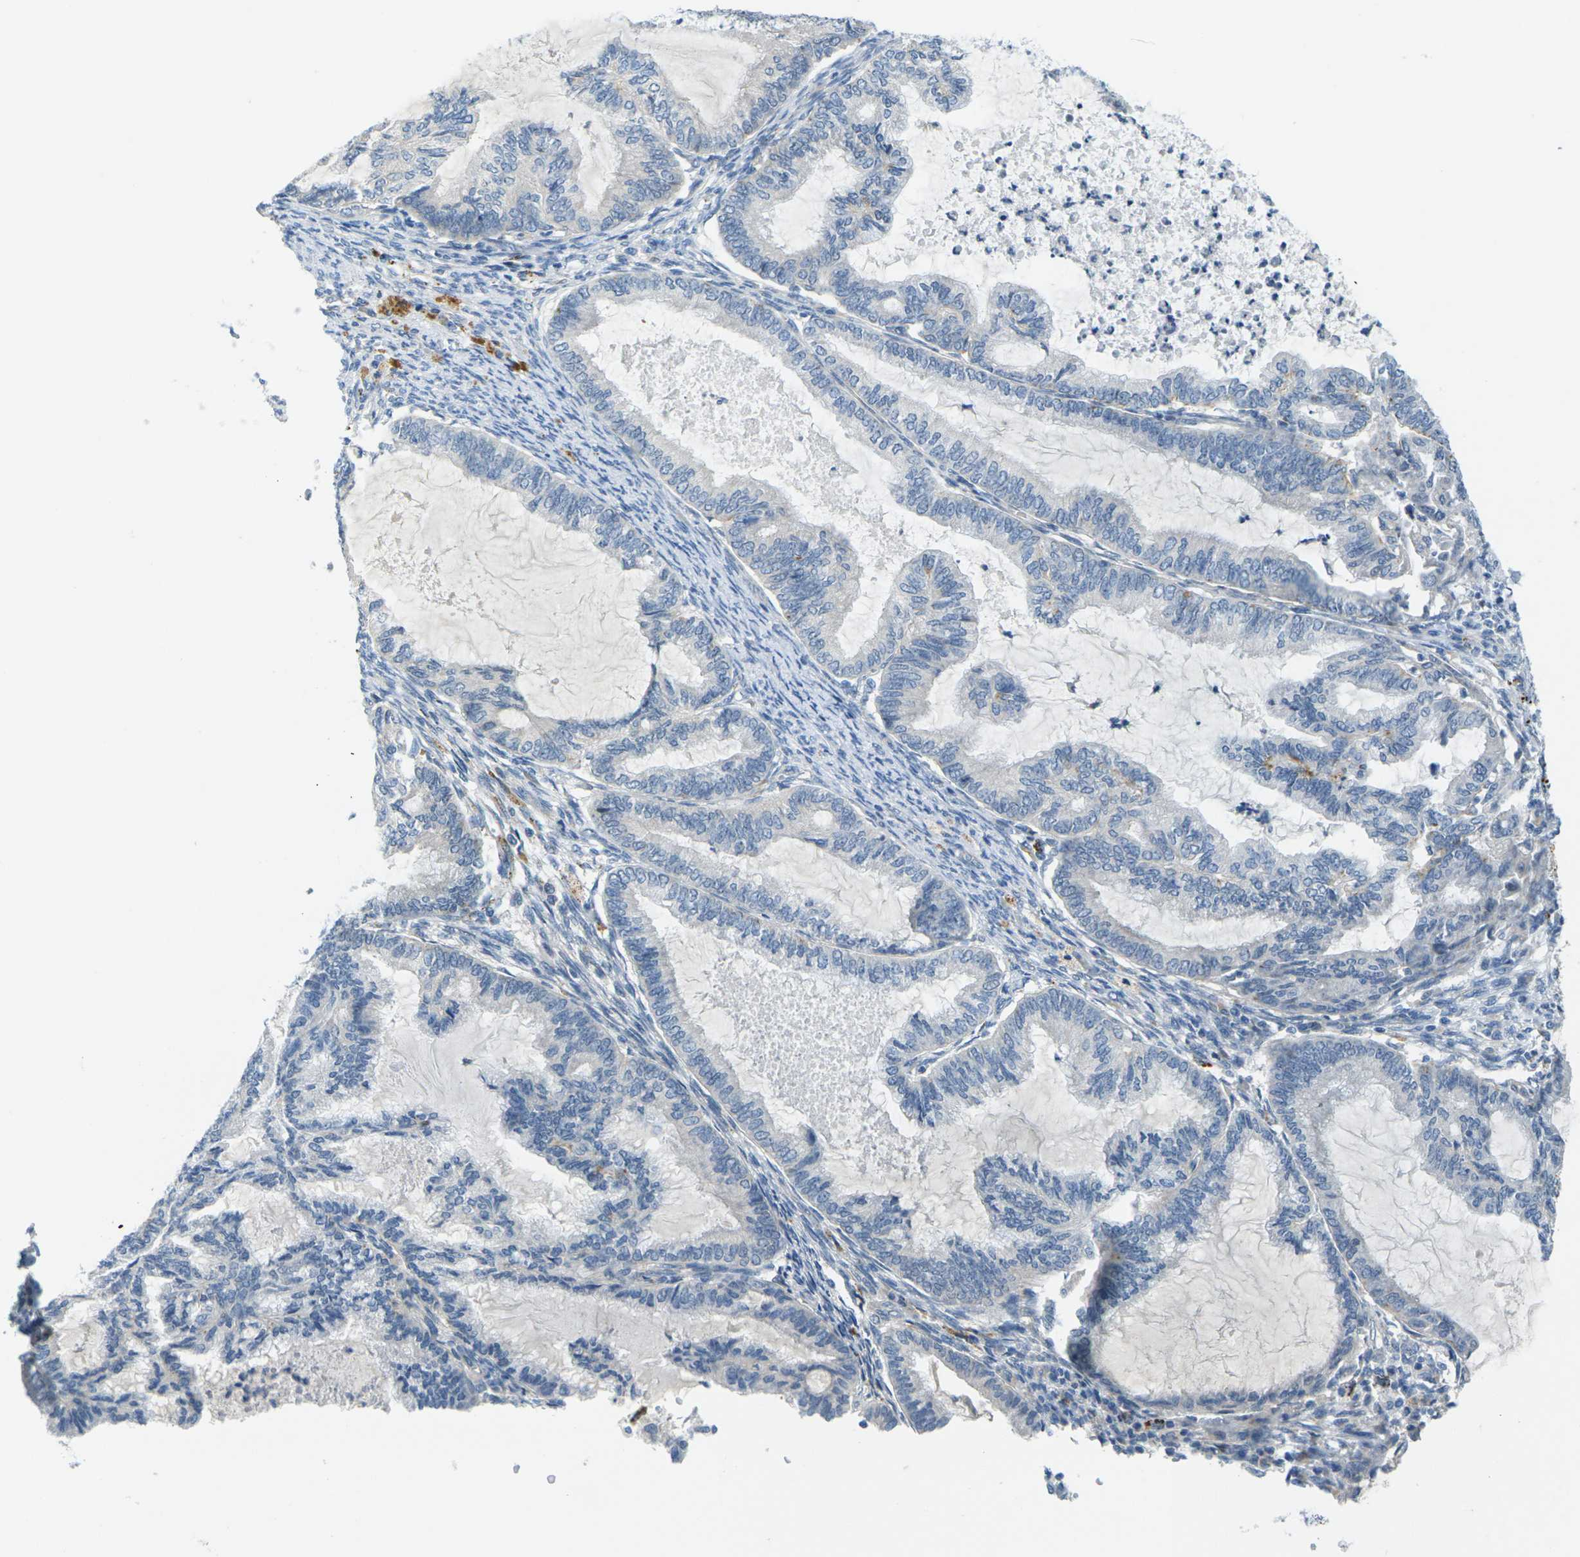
{"staining": {"intensity": "negative", "quantity": "none", "location": "none"}, "tissue": "cervical cancer", "cell_type": "Tumor cells", "image_type": "cancer", "snomed": [{"axis": "morphology", "description": "Normal tissue, NOS"}, {"axis": "morphology", "description": "Adenocarcinoma, NOS"}, {"axis": "topography", "description": "Cervix"}, {"axis": "topography", "description": "Endometrium"}], "caption": "Tumor cells are negative for protein expression in human cervical cancer.", "gene": "CYP2C8", "patient": {"sex": "female", "age": 86}}